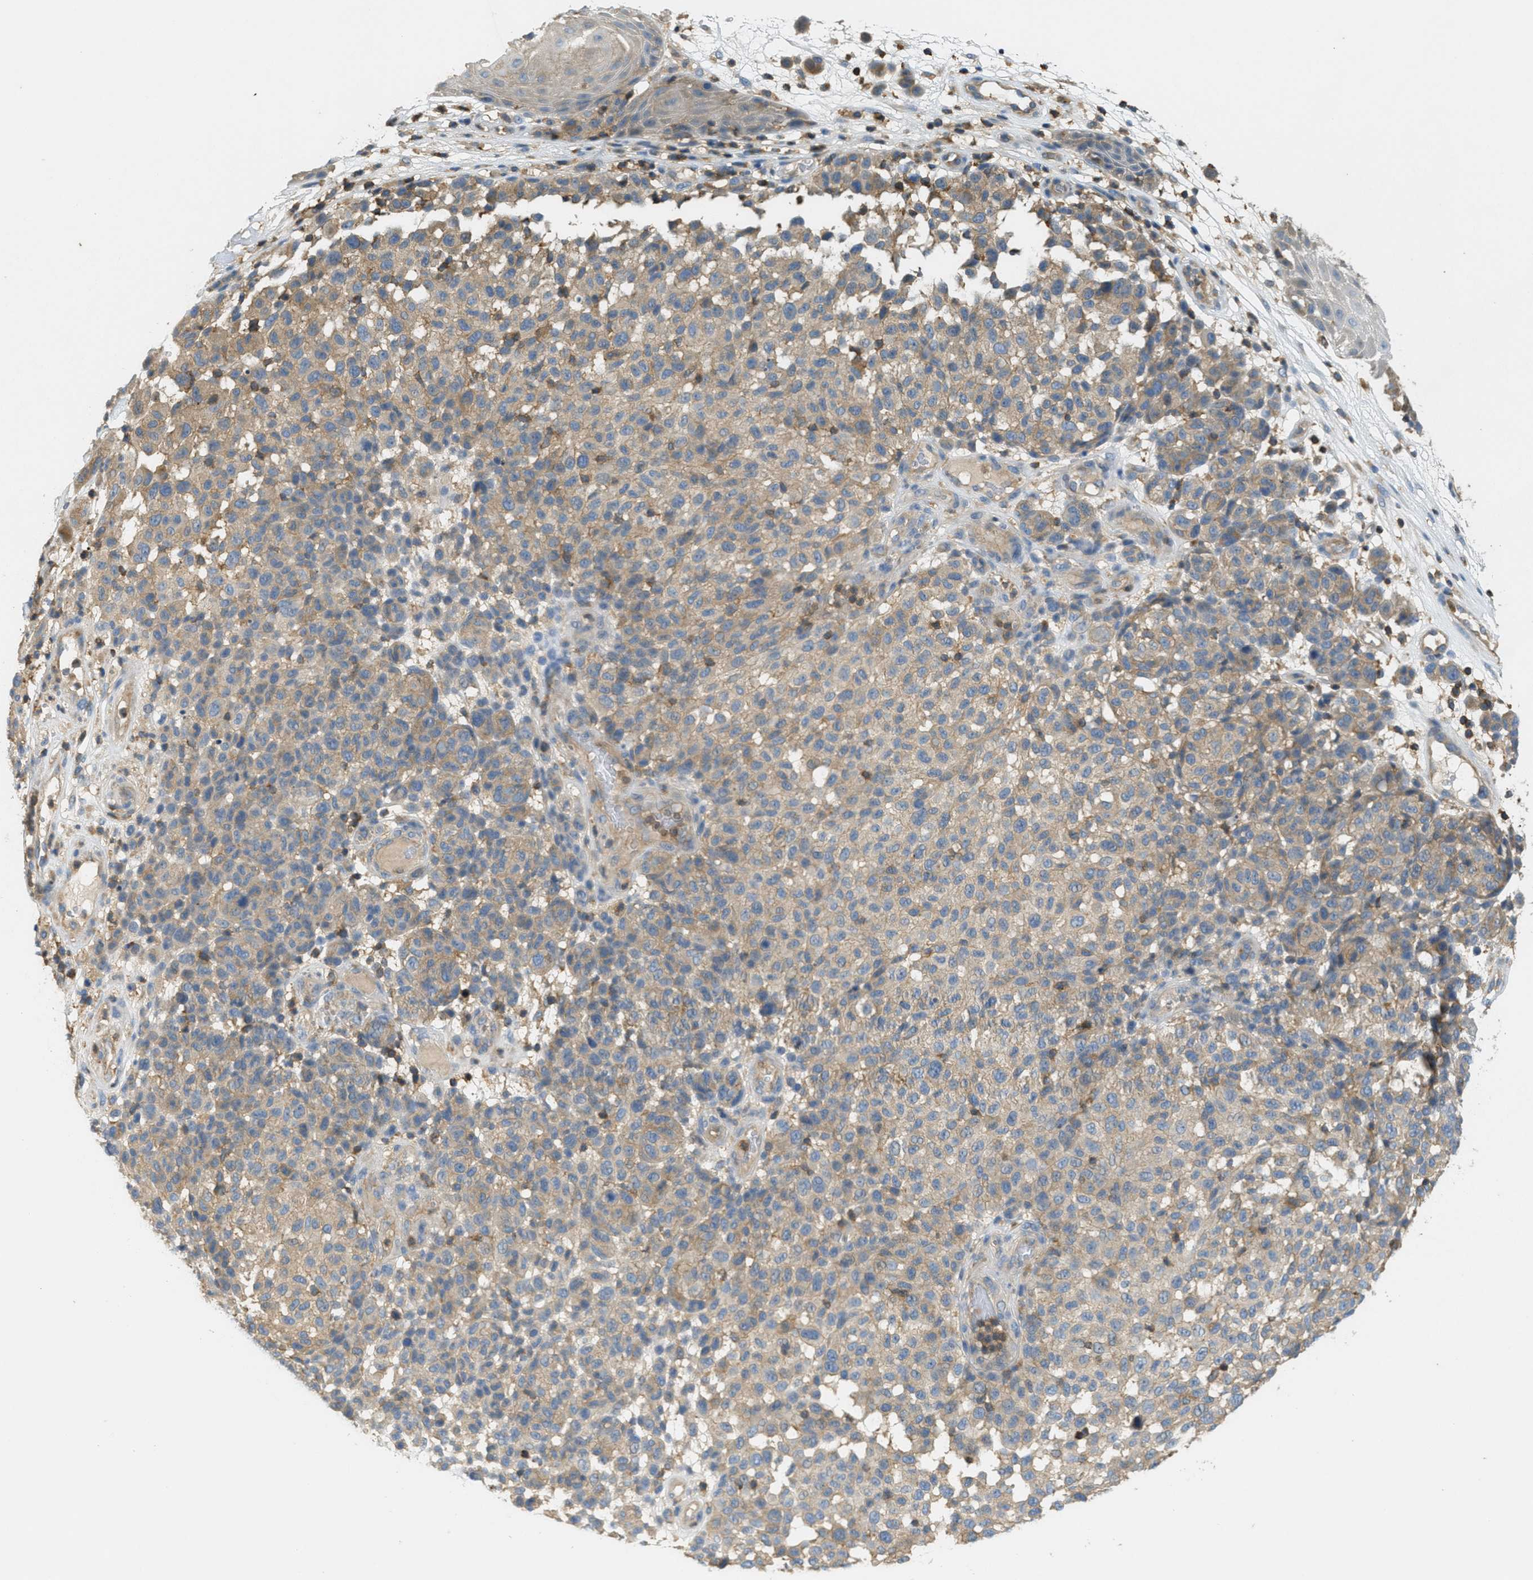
{"staining": {"intensity": "weak", "quantity": ">75%", "location": "cytoplasmic/membranous"}, "tissue": "melanoma", "cell_type": "Tumor cells", "image_type": "cancer", "snomed": [{"axis": "morphology", "description": "Malignant melanoma, NOS"}, {"axis": "topography", "description": "Skin"}], "caption": "Protein expression analysis of malignant melanoma shows weak cytoplasmic/membranous expression in approximately >75% of tumor cells.", "gene": "GRIK2", "patient": {"sex": "male", "age": 59}}